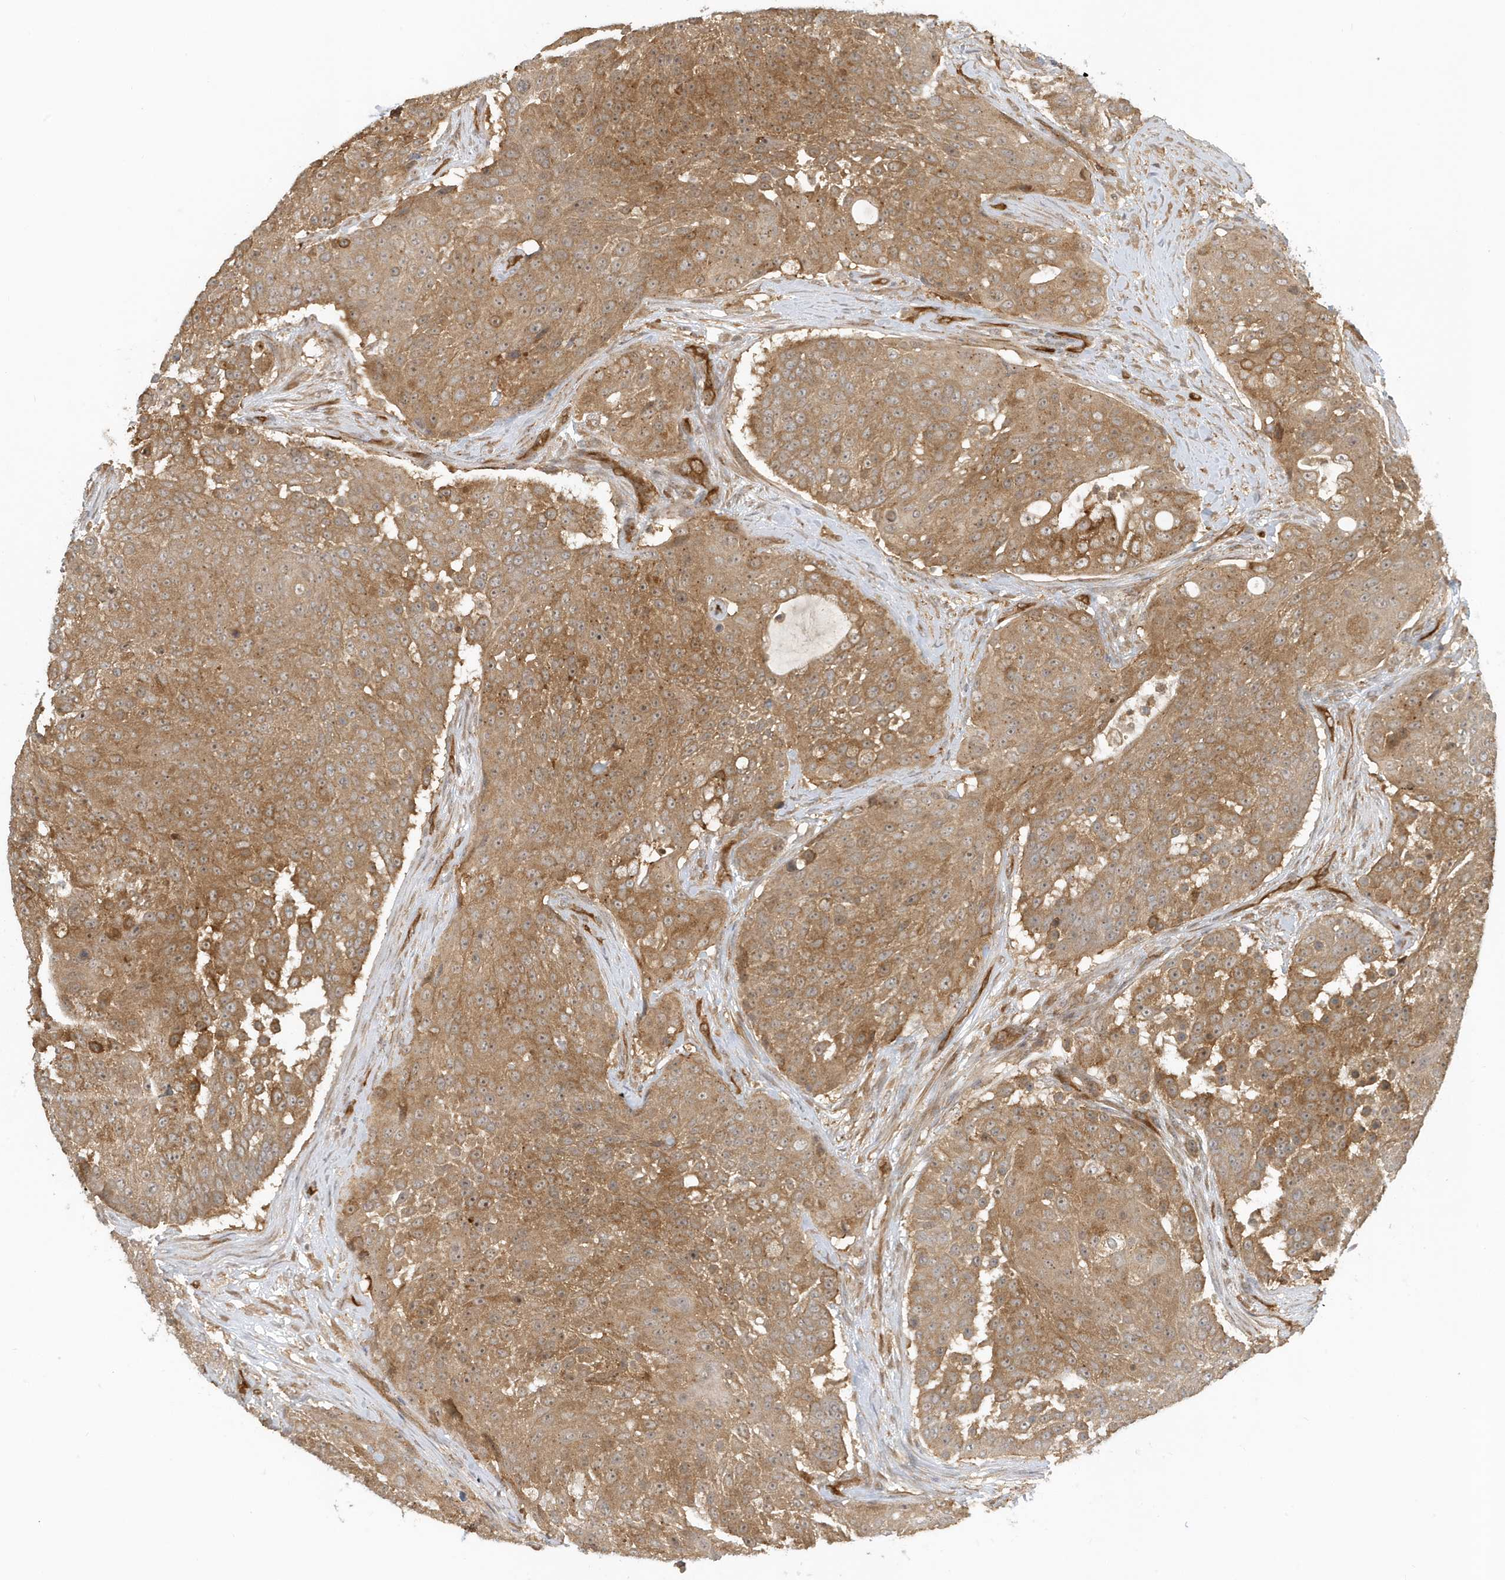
{"staining": {"intensity": "moderate", "quantity": ">75%", "location": "cytoplasmic/membranous,nuclear"}, "tissue": "urothelial cancer", "cell_type": "Tumor cells", "image_type": "cancer", "snomed": [{"axis": "morphology", "description": "Urothelial carcinoma, High grade"}, {"axis": "topography", "description": "Urinary bladder"}], "caption": "Immunohistochemistry (IHC) photomicrograph of high-grade urothelial carcinoma stained for a protein (brown), which exhibits medium levels of moderate cytoplasmic/membranous and nuclear positivity in approximately >75% of tumor cells.", "gene": "FYCO1", "patient": {"sex": "female", "age": 63}}